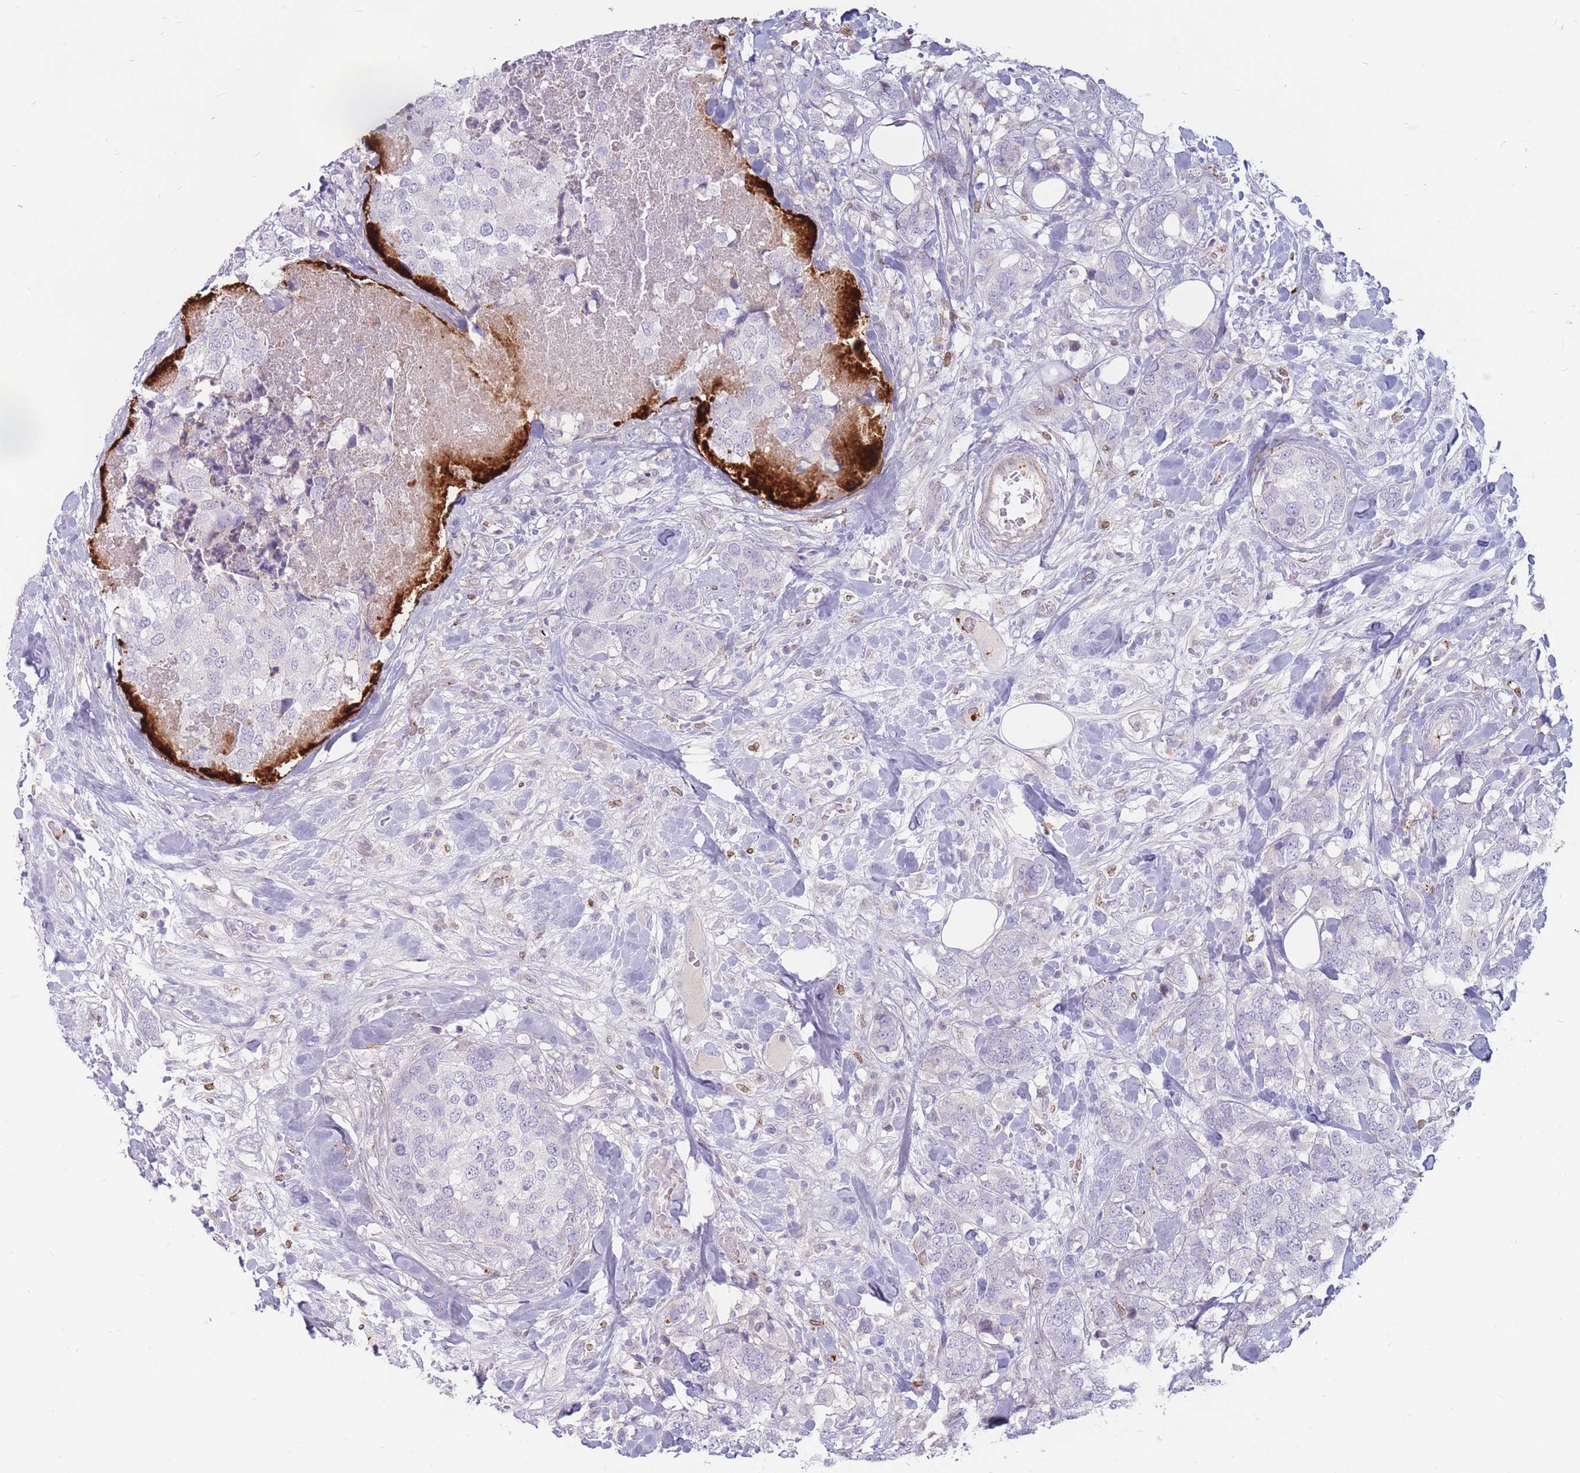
{"staining": {"intensity": "negative", "quantity": "none", "location": "none"}, "tissue": "breast cancer", "cell_type": "Tumor cells", "image_type": "cancer", "snomed": [{"axis": "morphology", "description": "Lobular carcinoma"}, {"axis": "topography", "description": "Breast"}], "caption": "This is a image of IHC staining of breast cancer (lobular carcinoma), which shows no positivity in tumor cells.", "gene": "PTGDR", "patient": {"sex": "female", "age": 59}}